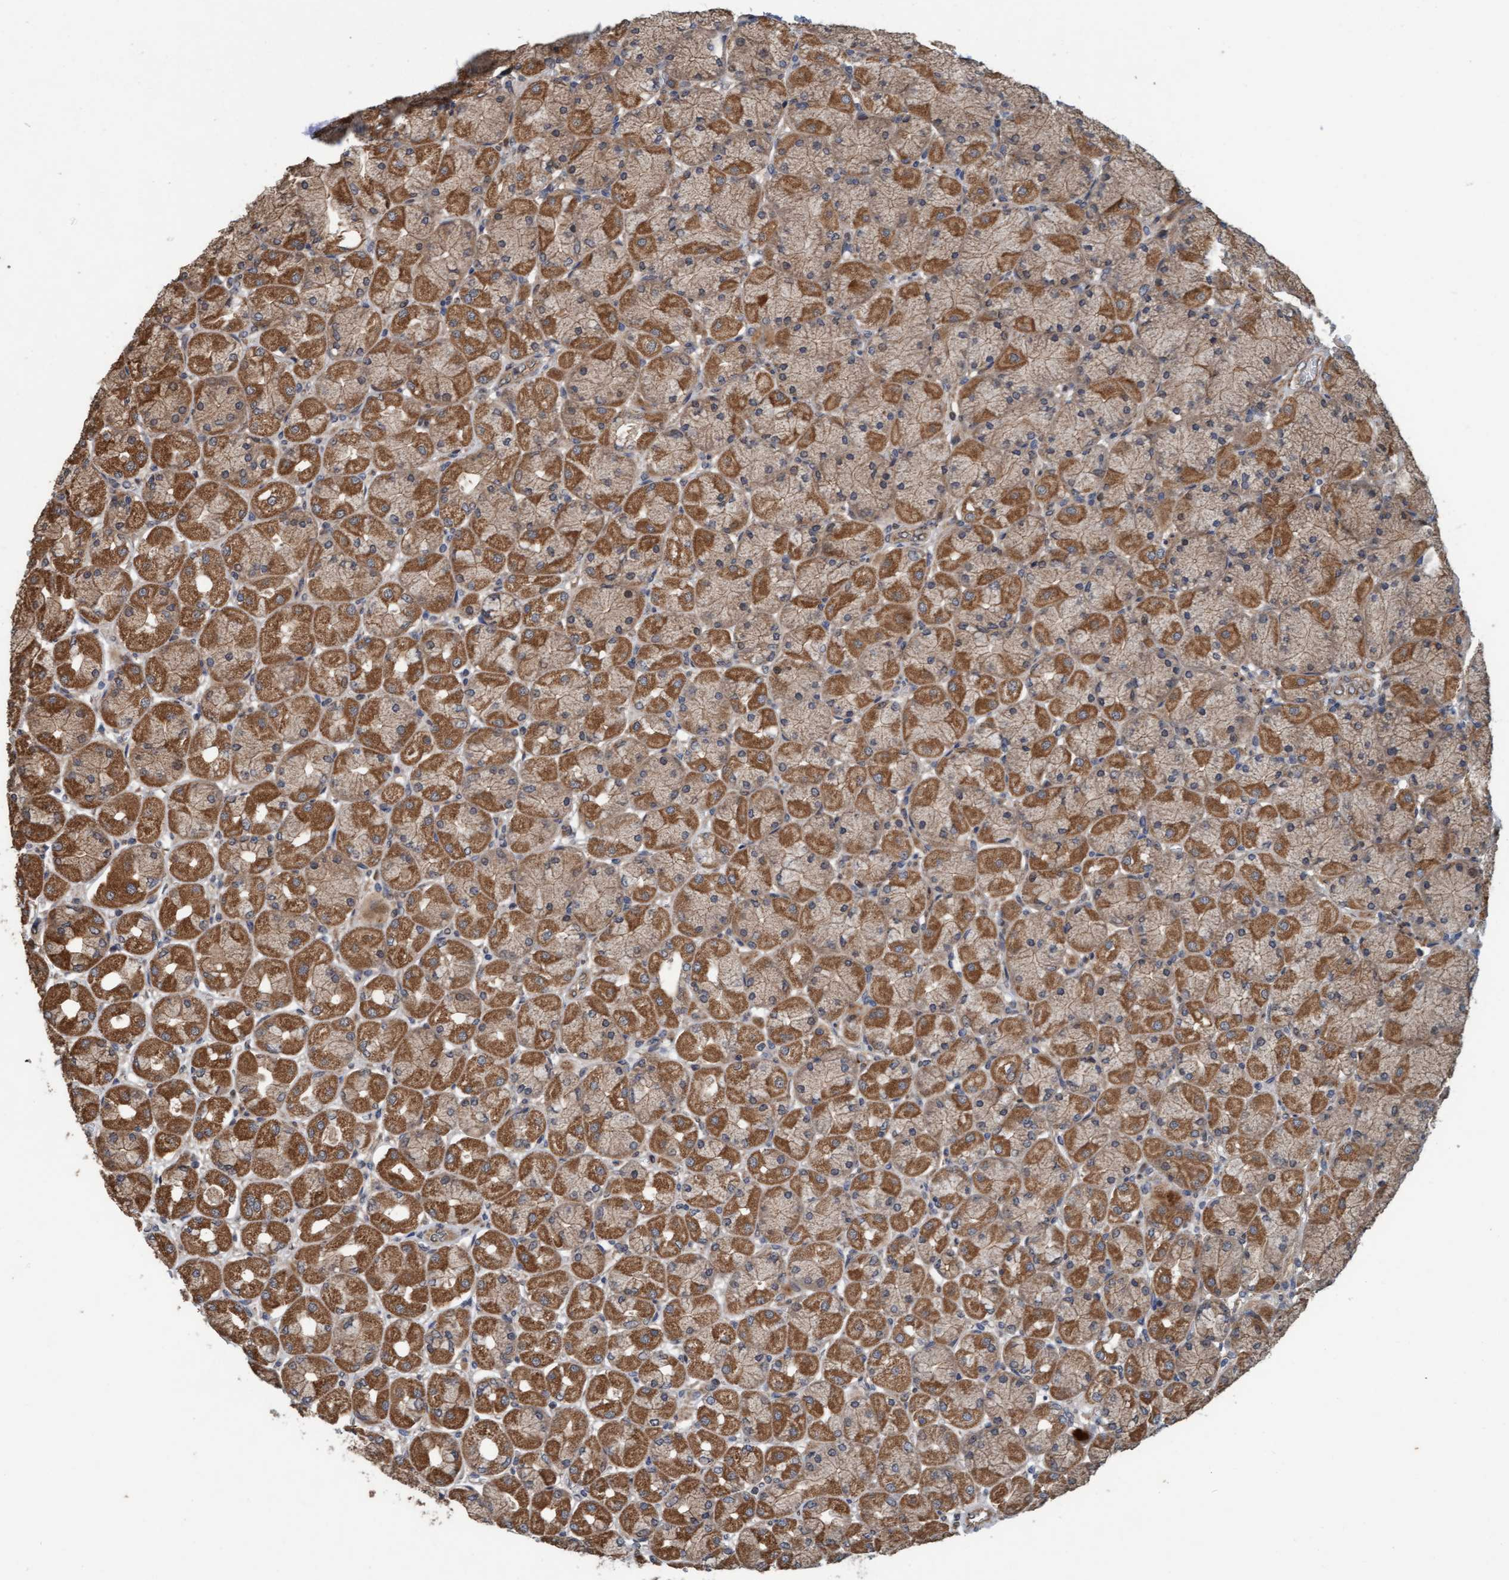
{"staining": {"intensity": "moderate", "quantity": "25%-75%", "location": "cytoplasmic/membranous,nuclear"}, "tissue": "stomach", "cell_type": "Glandular cells", "image_type": "normal", "snomed": [{"axis": "morphology", "description": "Normal tissue, NOS"}, {"axis": "topography", "description": "Stomach, upper"}], "caption": "A photomicrograph of stomach stained for a protein reveals moderate cytoplasmic/membranous,nuclear brown staining in glandular cells.", "gene": "MLXIP", "patient": {"sex": "female", "age": 56}}